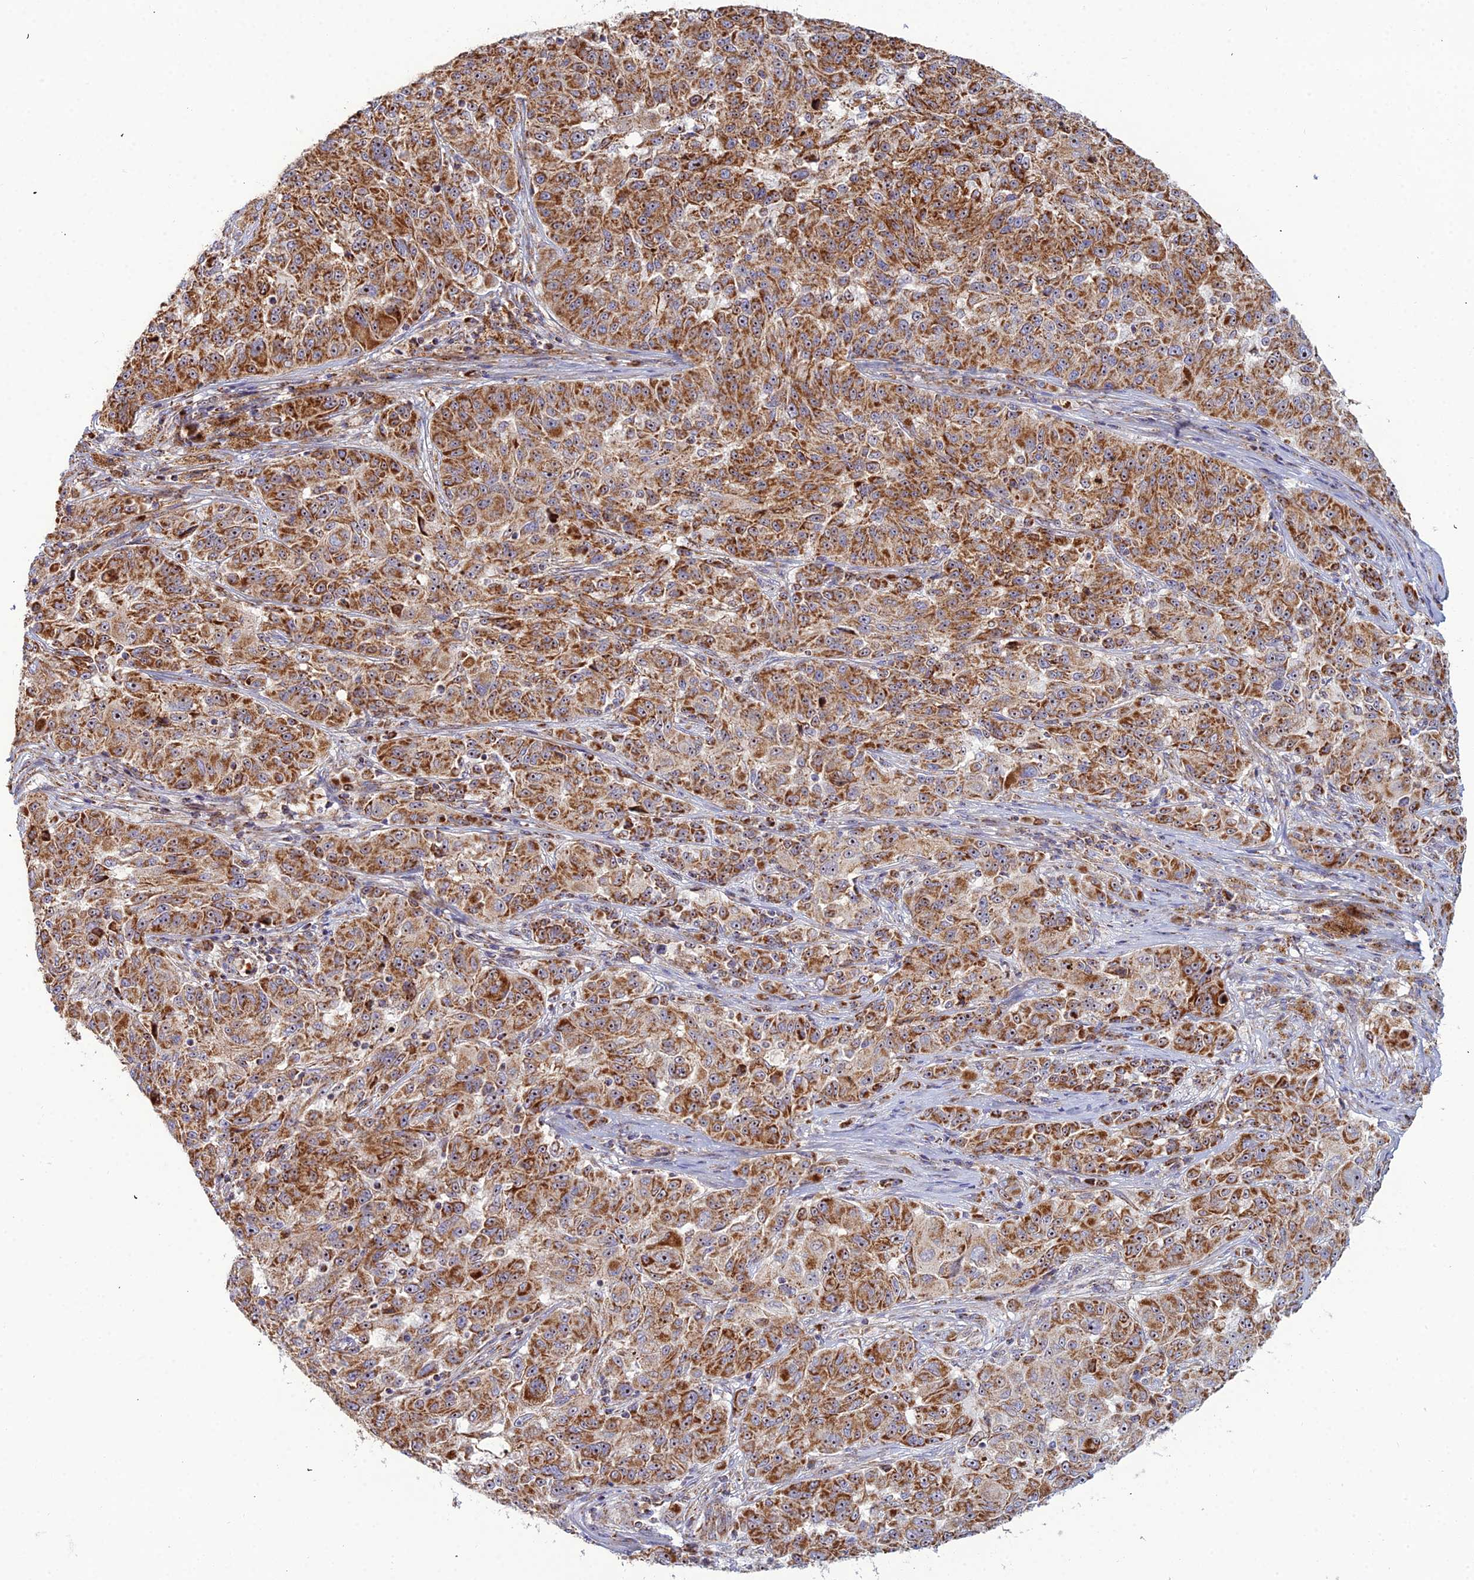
{"staining": {"intensity": "strong", "quantity": ">75%", "location": "cytoplasmic/membranous"}, "tissue": "melanoma", "cell_type": "Tumor cells", "image_type": "cancer", "snomed": [{"axis": "morphology", "description": "Malignant melanoma, NOS"}, {"axis": "topography", "description": "Skin"}], "caption": "Melanoma stained with a protein marker displays strong staining in tumor cells.", "gene": "SLC35F4", "patient": {"sex": "male", "age": 53}}